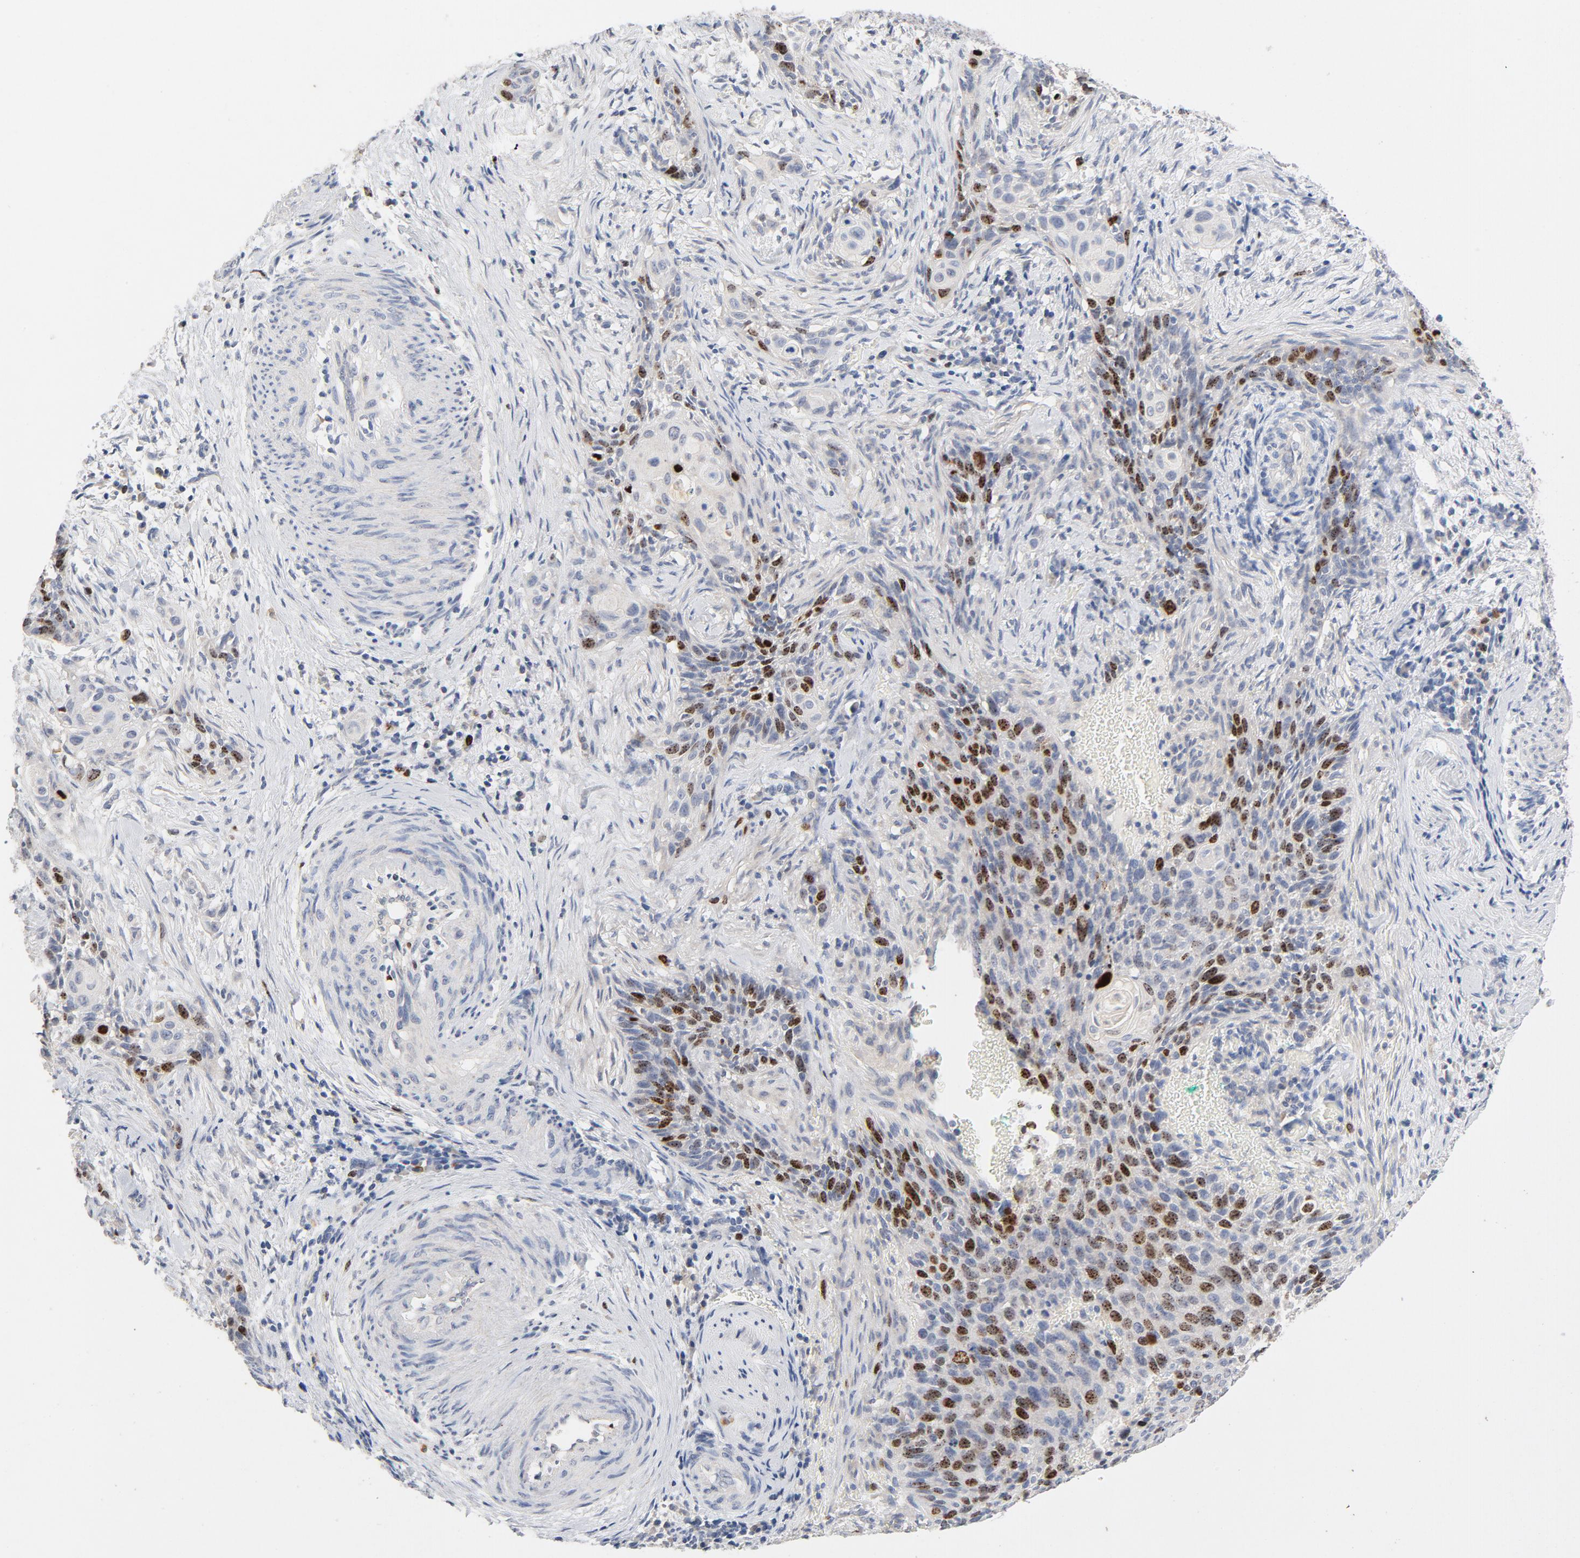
{"staining": {"intensity": "moderate", "quantity": "<25%", "location": "nuclear"}, "tissue": "cervical cancer", "cell_type": "Tumor cells", "image_type": "cancer", "snomed": [{"axis": "morphology", "description": "Squamous cell carcinoma, NOS"}, {"axis": "topography", "description": "Cervix"}], "caption": "High-power microscopy captured an immunohistochemistry photomicrograph of cervical squamous cell carcinoma, revealing moderate nuclear positivity in approximately <25% of tumor cells.", "gene": "BIRC5", "patient": {"sex": "female", "age": 33}}